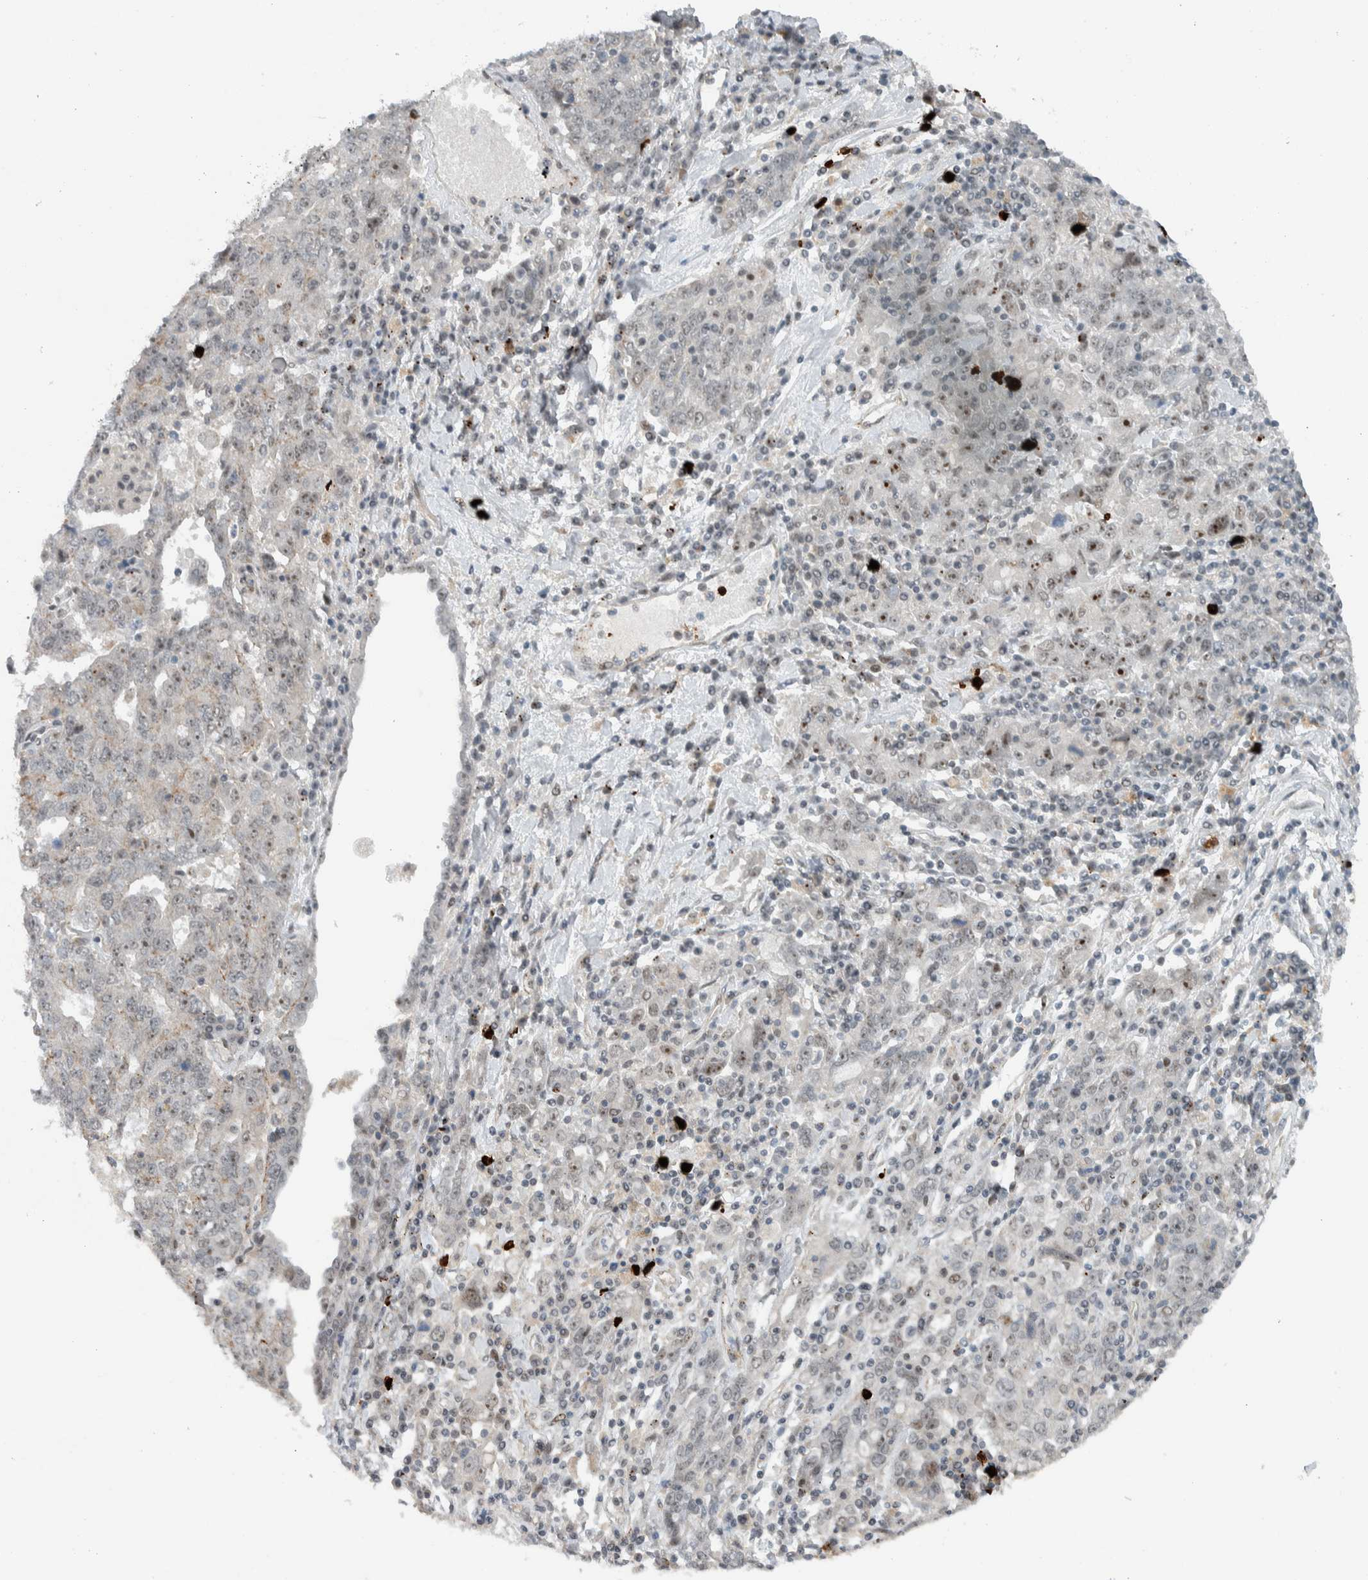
{"staining": {"intensity": "moderate", "quantity": "<25%", "location": "nuclear"}, "tissue": "ovarian cancer", "cell_type": "Tumor cells", "image_type": "cancer", "snomed": [{"axis": "morphology", "description": "Carcinoma, endometroid"}, {"axis": "topography", "description": "Ovary"}], "caption": "A brown stain shows moderate nuclear staining of a protein in ovarian cancer (endometroid carcinoma) tumor cells.", "gene": "ZFP91", "patient": {"sex": "female", "age": 62}}